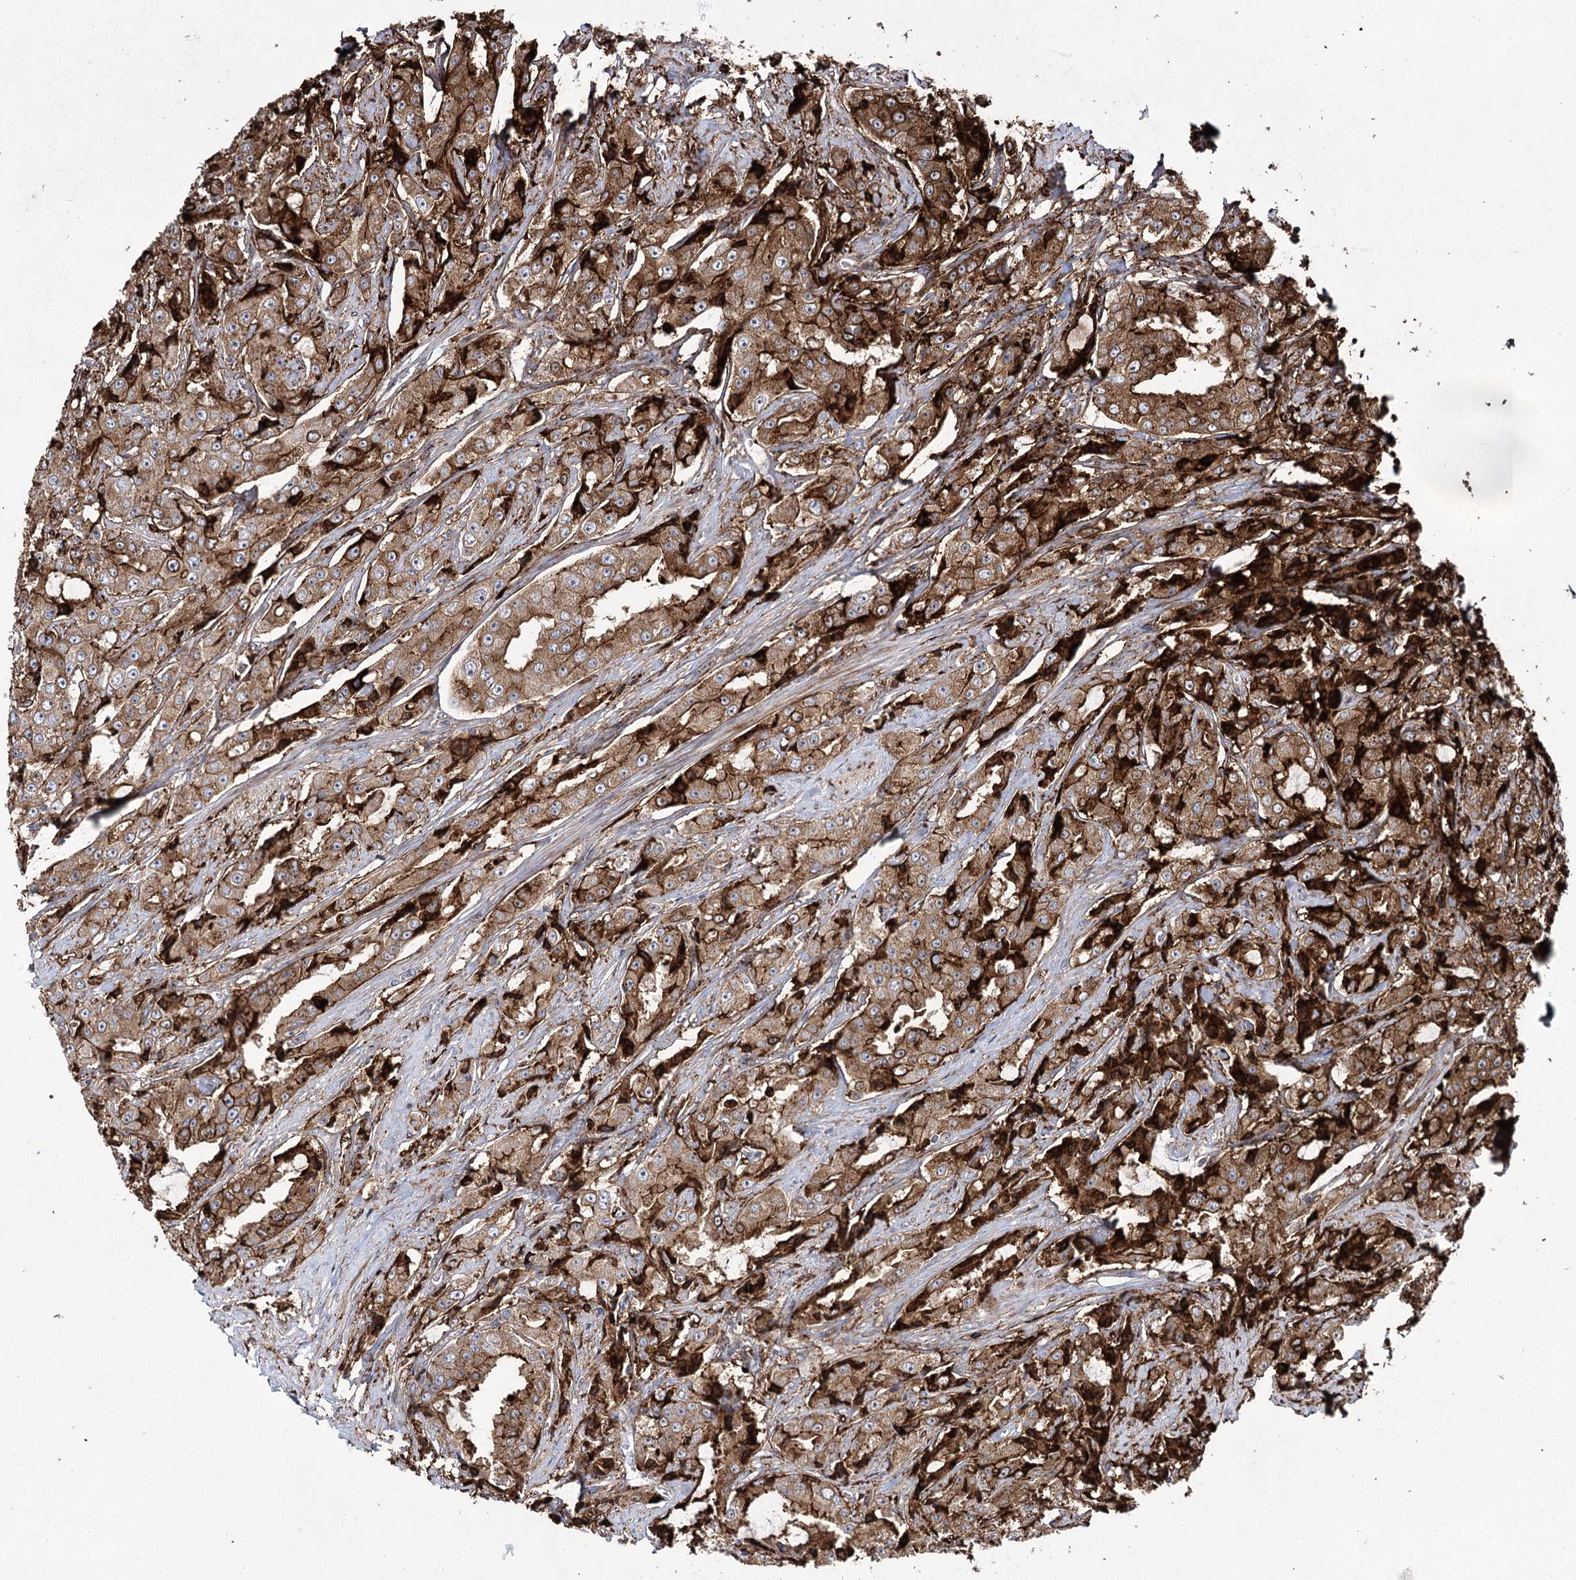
{"staining": {"intensity": "strong", "quantity": "25%-75%", "location": "cytoplasmic/membranous"}, "tissue": "prostate cancer", "cell_type": "Tumor cells", "image_type": "cancer", "snomed": [{"axis": "morphology", "description": "Adenocarcinoma, High grade"}, {"axis": "topography", "description": "Prostate"}], "caption": "High-power microscopy captured an IHC histopathology image of prostate cancer, revealing strong cytoplasmic/membranous staining in approximately 25%-75% of tumor cells. (brown staining indicates protein expression, while blue staining denotes nuclei).", "gene": "DCUN1D4", "patient": {"sex": "male", "age": 73}}